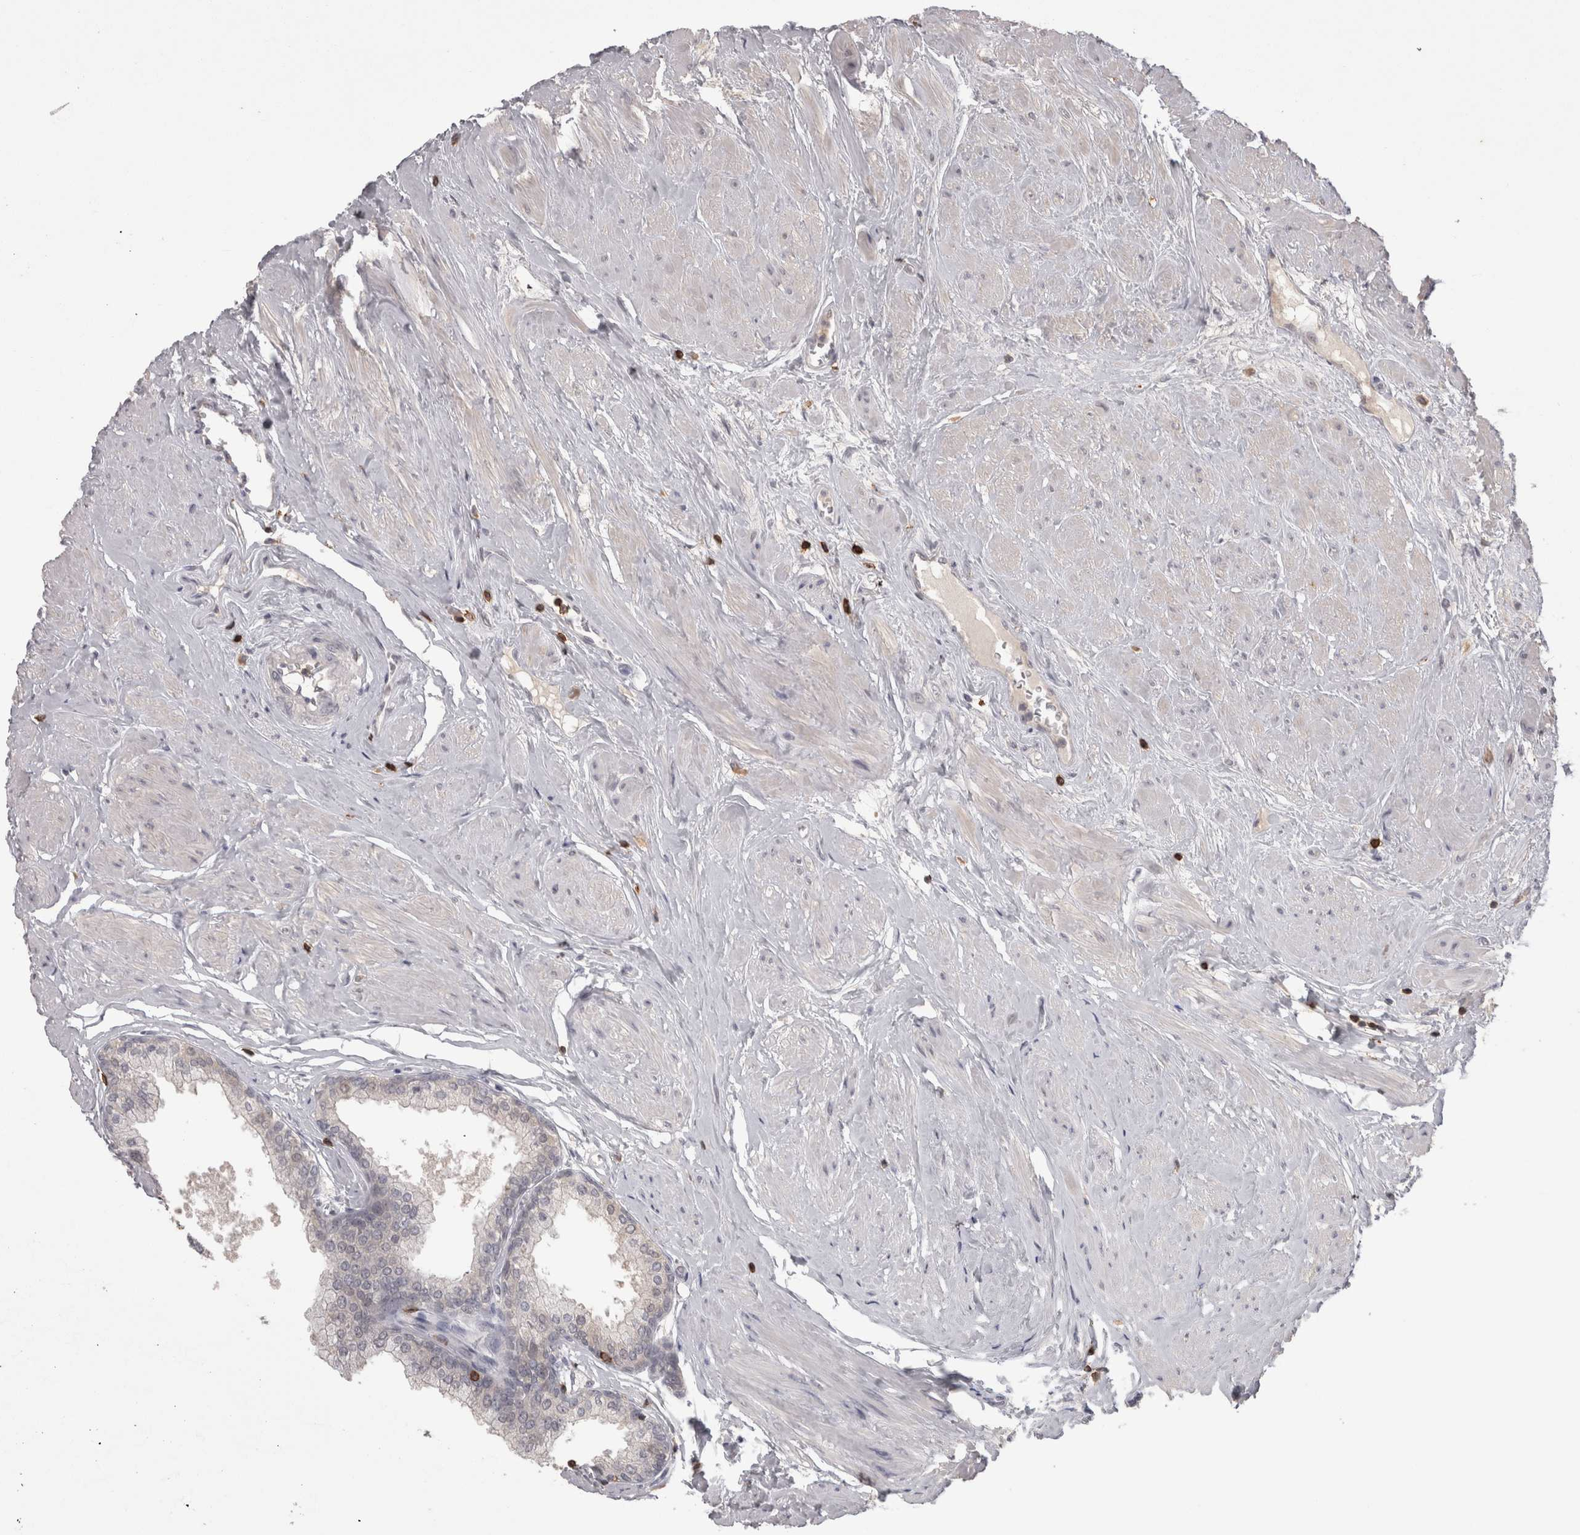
{"staining": {"intensity": "negative", "quantity": "none", "location": "none"}, "tissue": "seminal vesicle", "cell_type": "Glandular cells", "image_type": "normal", "snomed": [{"axis": "morphology", "description": "Normal tissue, NOS"}, {"axis": "topography", "description": "Prostate"}, {"axis": "topography", "description": "Seminal veicle"}], "caption": "Immunohistochemistry of unremarkable seminal vesicle shows no expression in glandular cells.", "gene": "SKAP1", "patient": {"sex": "male", "age": 60}}